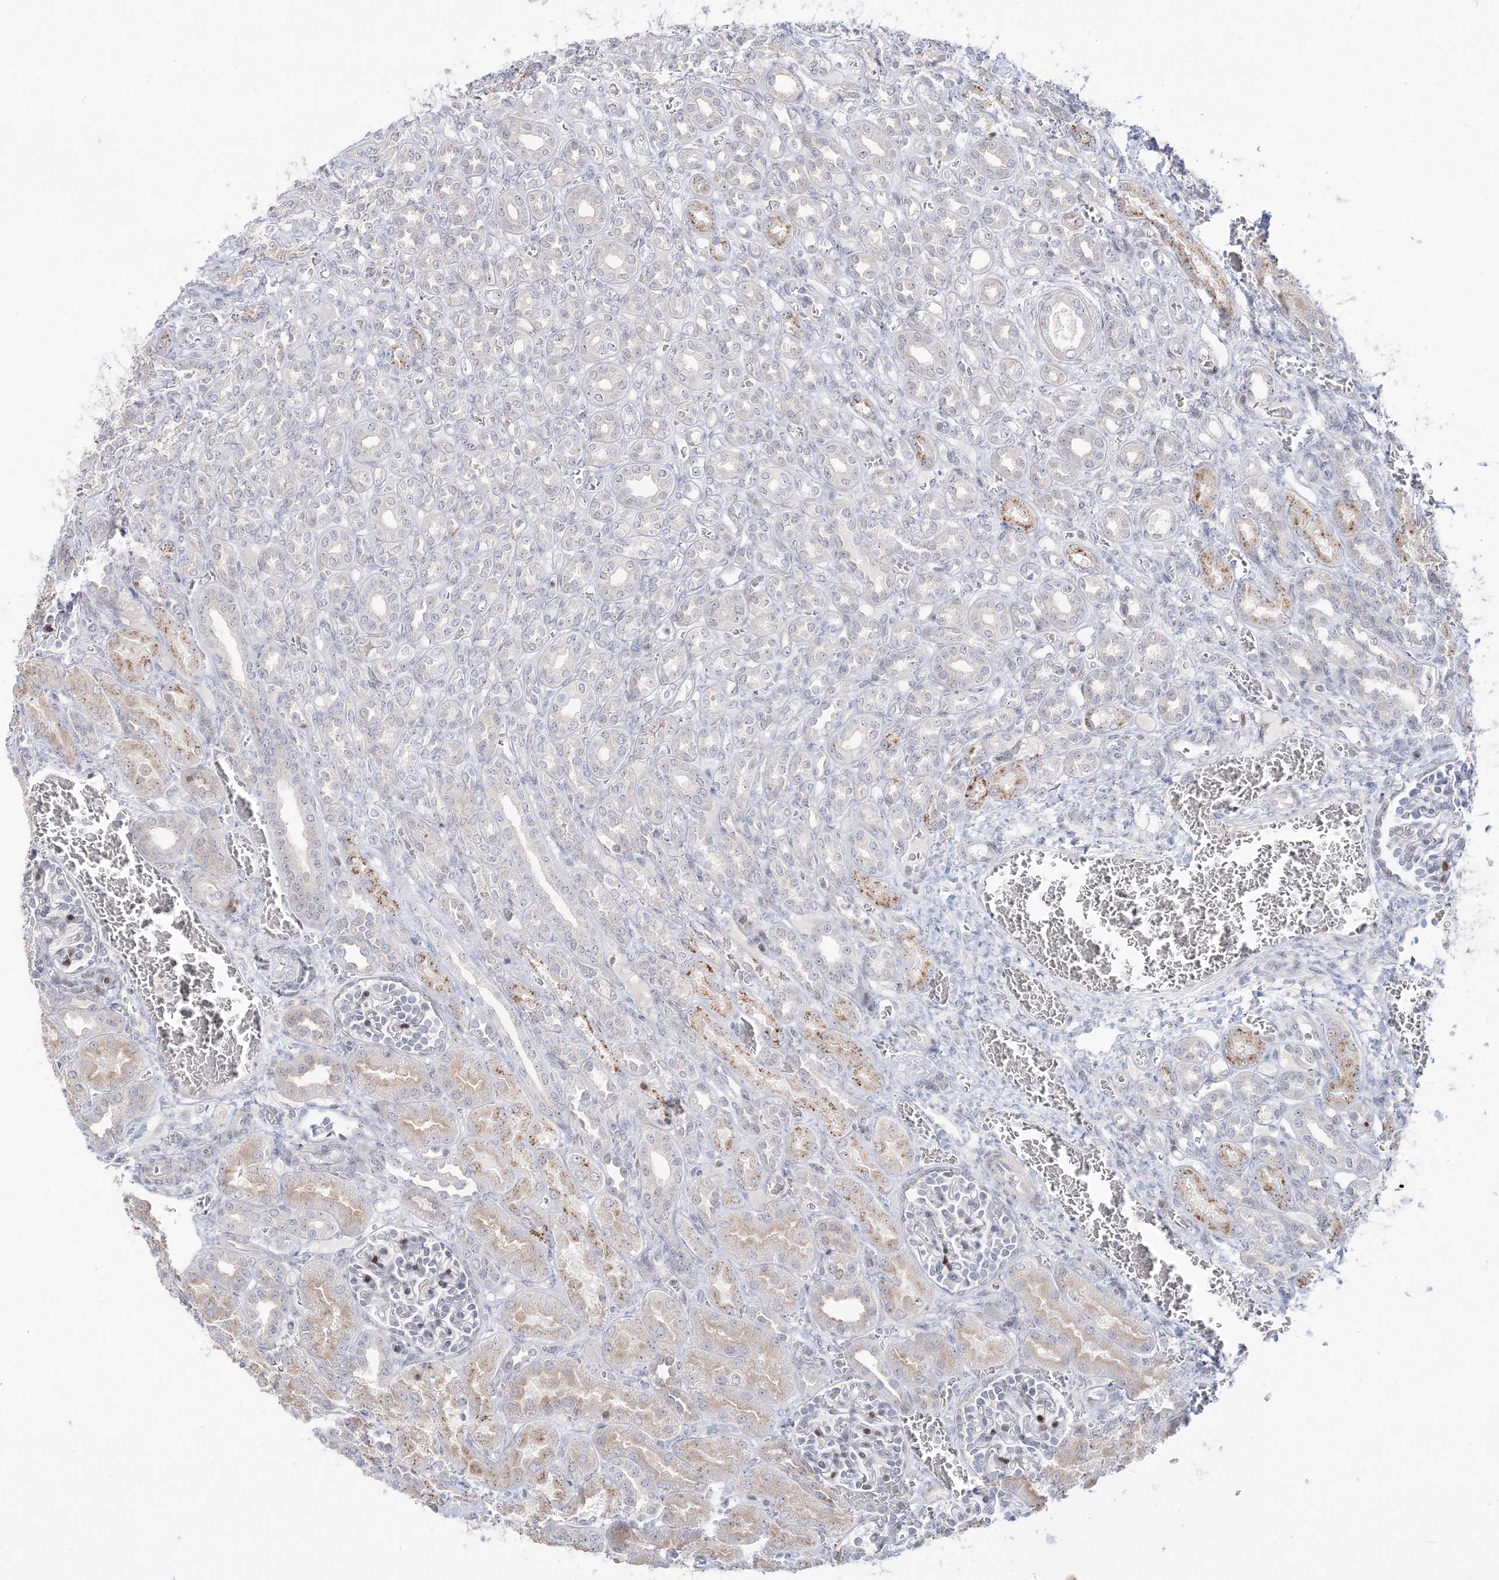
{"staining": {"intensity": "moderate", "quantity": "<25%", "location": "nuclear"}, "tissue": "kidney", "cell_type": "Cells in glomeruli", "image_type": "normal", "snomed": [{"axis": "morphology", "description": "Normal tissue, NOS"}, {"axis": "morphology", "description": "Neoplasm, malignant, NOS"}, {"axis": "topography", "description": "Kidney"}], "caption": "Moderate nuclear positivity is present in about <25% of cells in glomeruli in benign kidney.", "gene": "SH3BP4", "patient": {"sex": "female", "age": 1}}